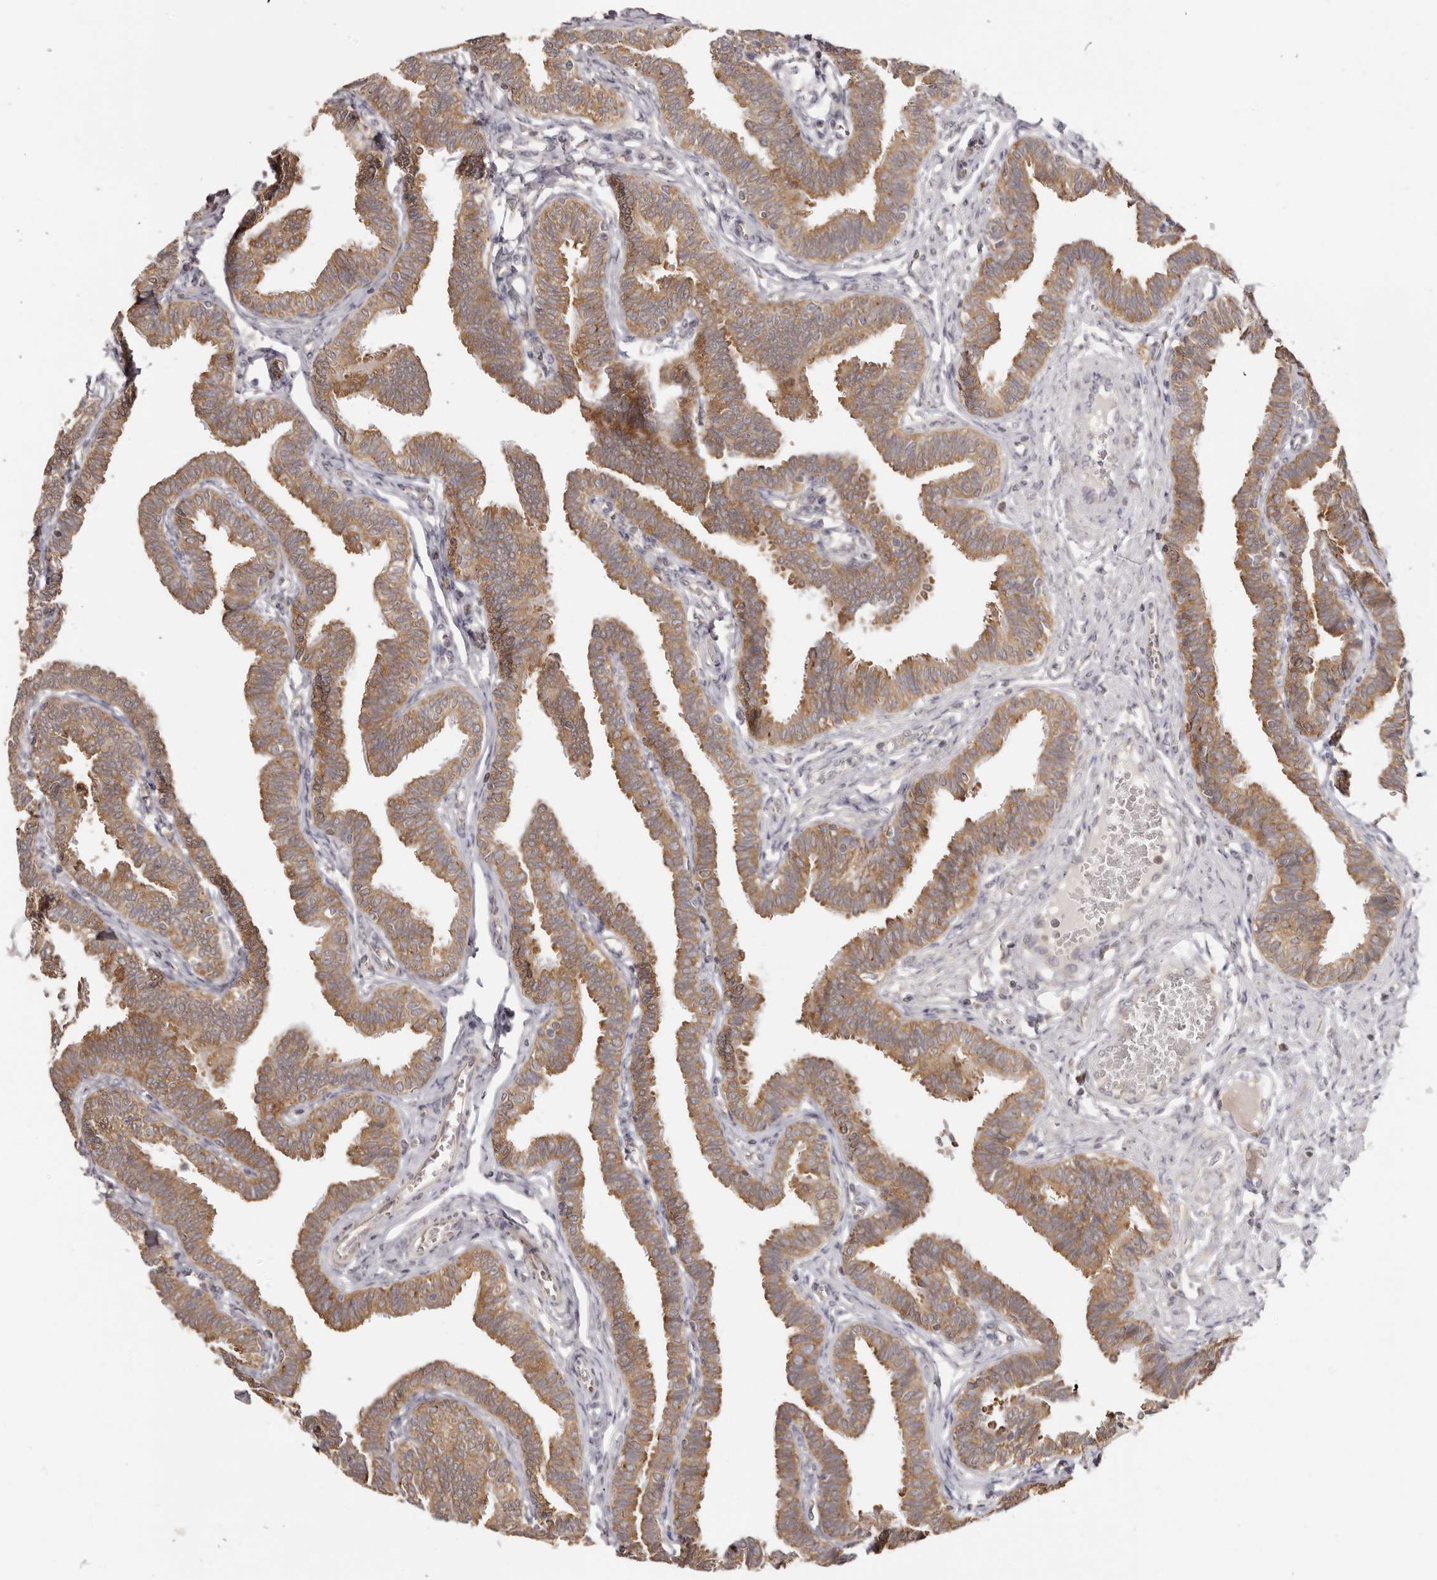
{"staining": {"intensity": "moderate", "quantity": ">75%", "location": "cytoplasmic/membranous"}, "tissue": "fallopian tube", "cell_type": "Glandular cells", "image_type": "normal", "snomed": [{"axis": "morphology", "description": "Normal tissue, NOS"}, {"axis": "topography", "description": "Fallopian tube"}, {"axis": "topography", "description": "Ovary"}], "caption": "Fallopian tube stained for a protein demonstrates moderate cytoplasmic/membranous positivity in glandular cells. The staining was performed using DAB (3,3'-diaminobenzidine), with brown indicating positive protein expression. Nuclei are stained blue with hematoxylin.", "gene": "EEF1E1", "patient": {"sex": "female", "age": 23}}